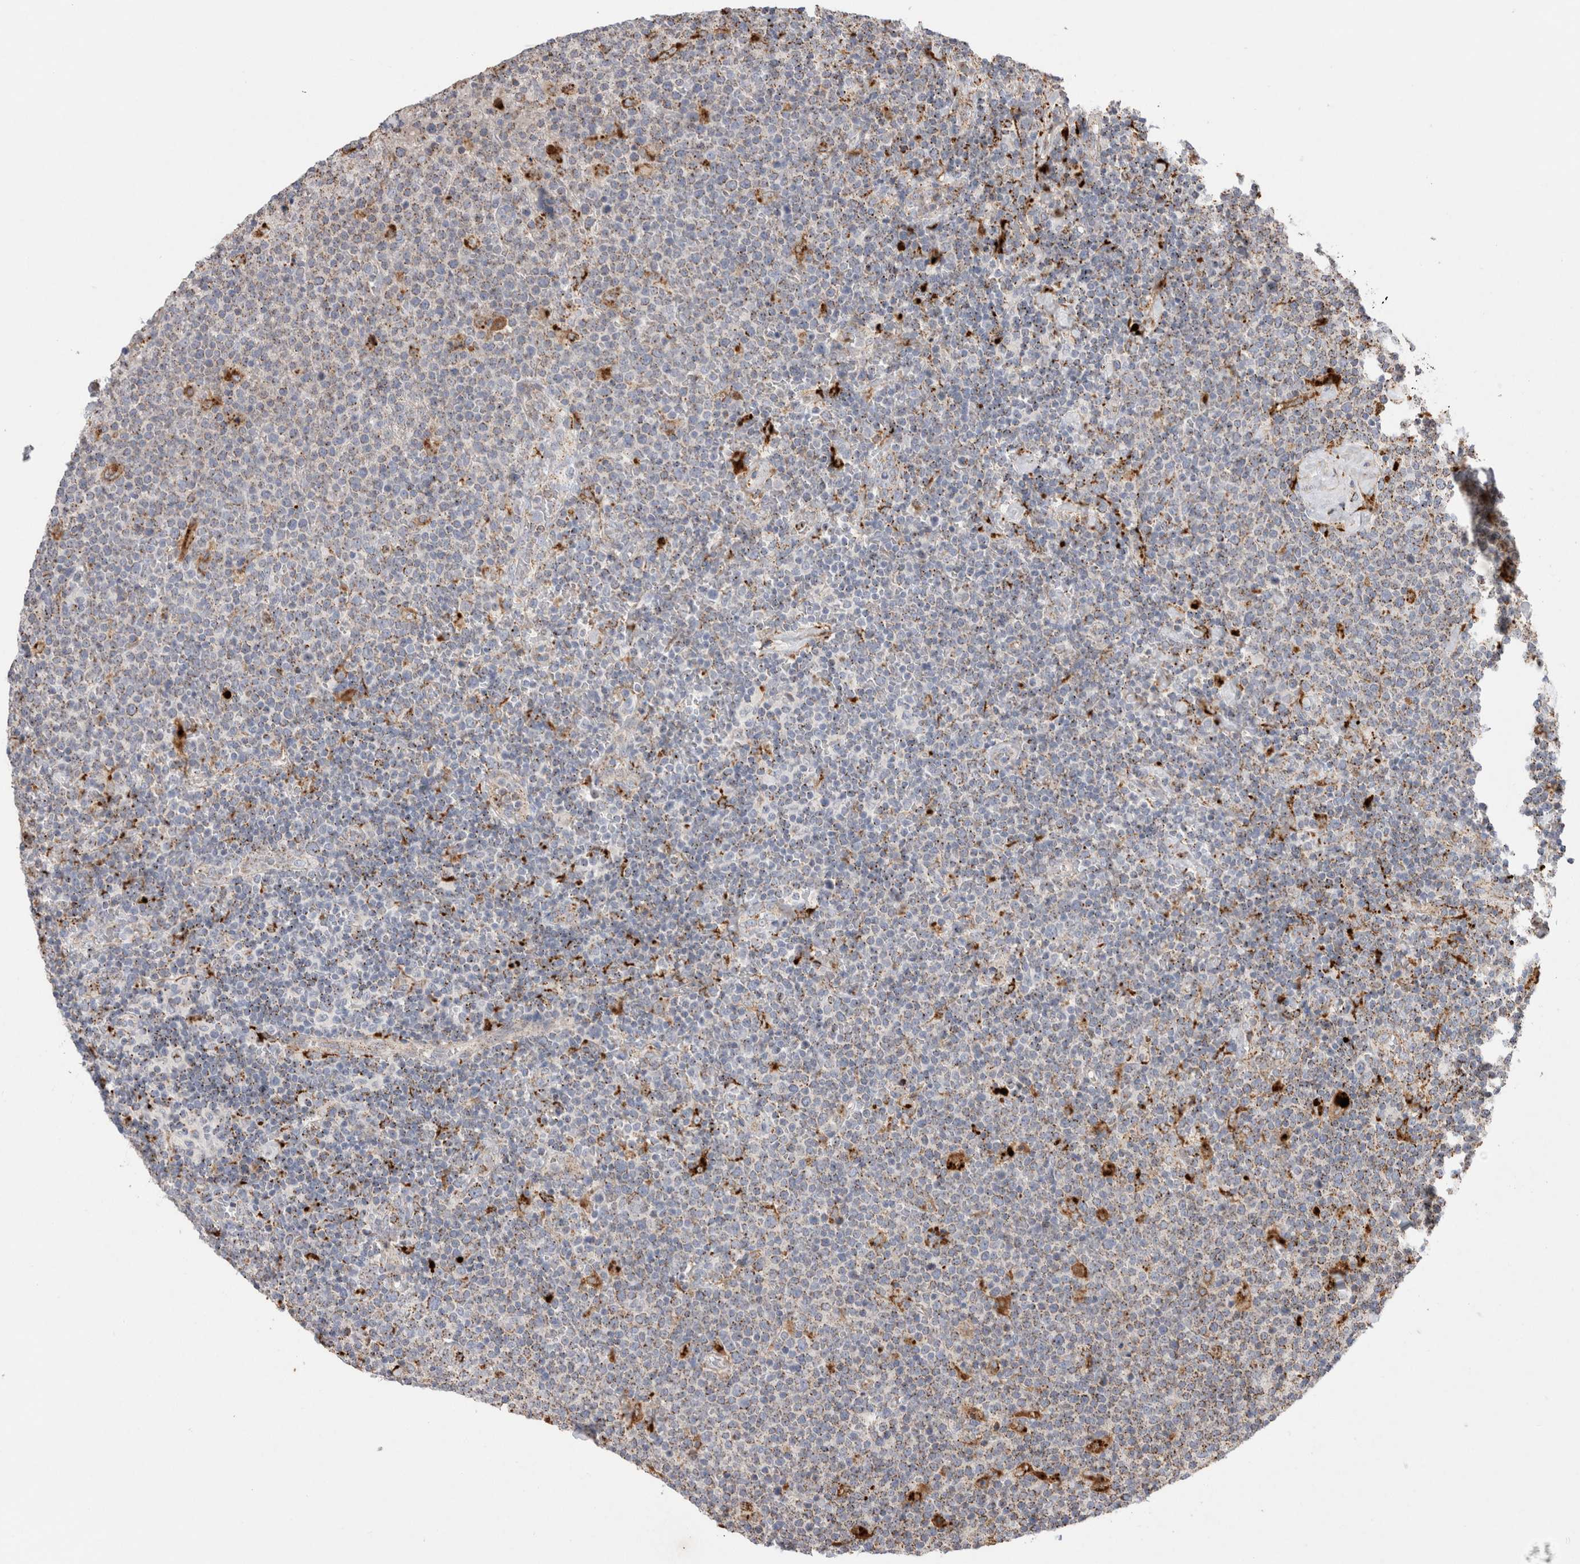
{"staining": {"intensity": "moderate", "quantity": "<25%", "location": "cytoplasmic/membranous"}, "tissue": "lymphoma", "cell_type": "Tumor cells", "image_type": "cancer", "snomed": [{"axis": "morphology", "description": "Malignant lymphoma, non-Hodgkin's type, High grade"}, {"axis": "topography", "description": "Lymph node"}], "caption": "This micrograph shows immunohistochemistry (IHC) staining of human lymphoma, with low moderate cytoplasmic/membranous expression in about <25% of tumor cells.", "gene": "CTSA", "patient": {"sex": "male", "age": 61}}